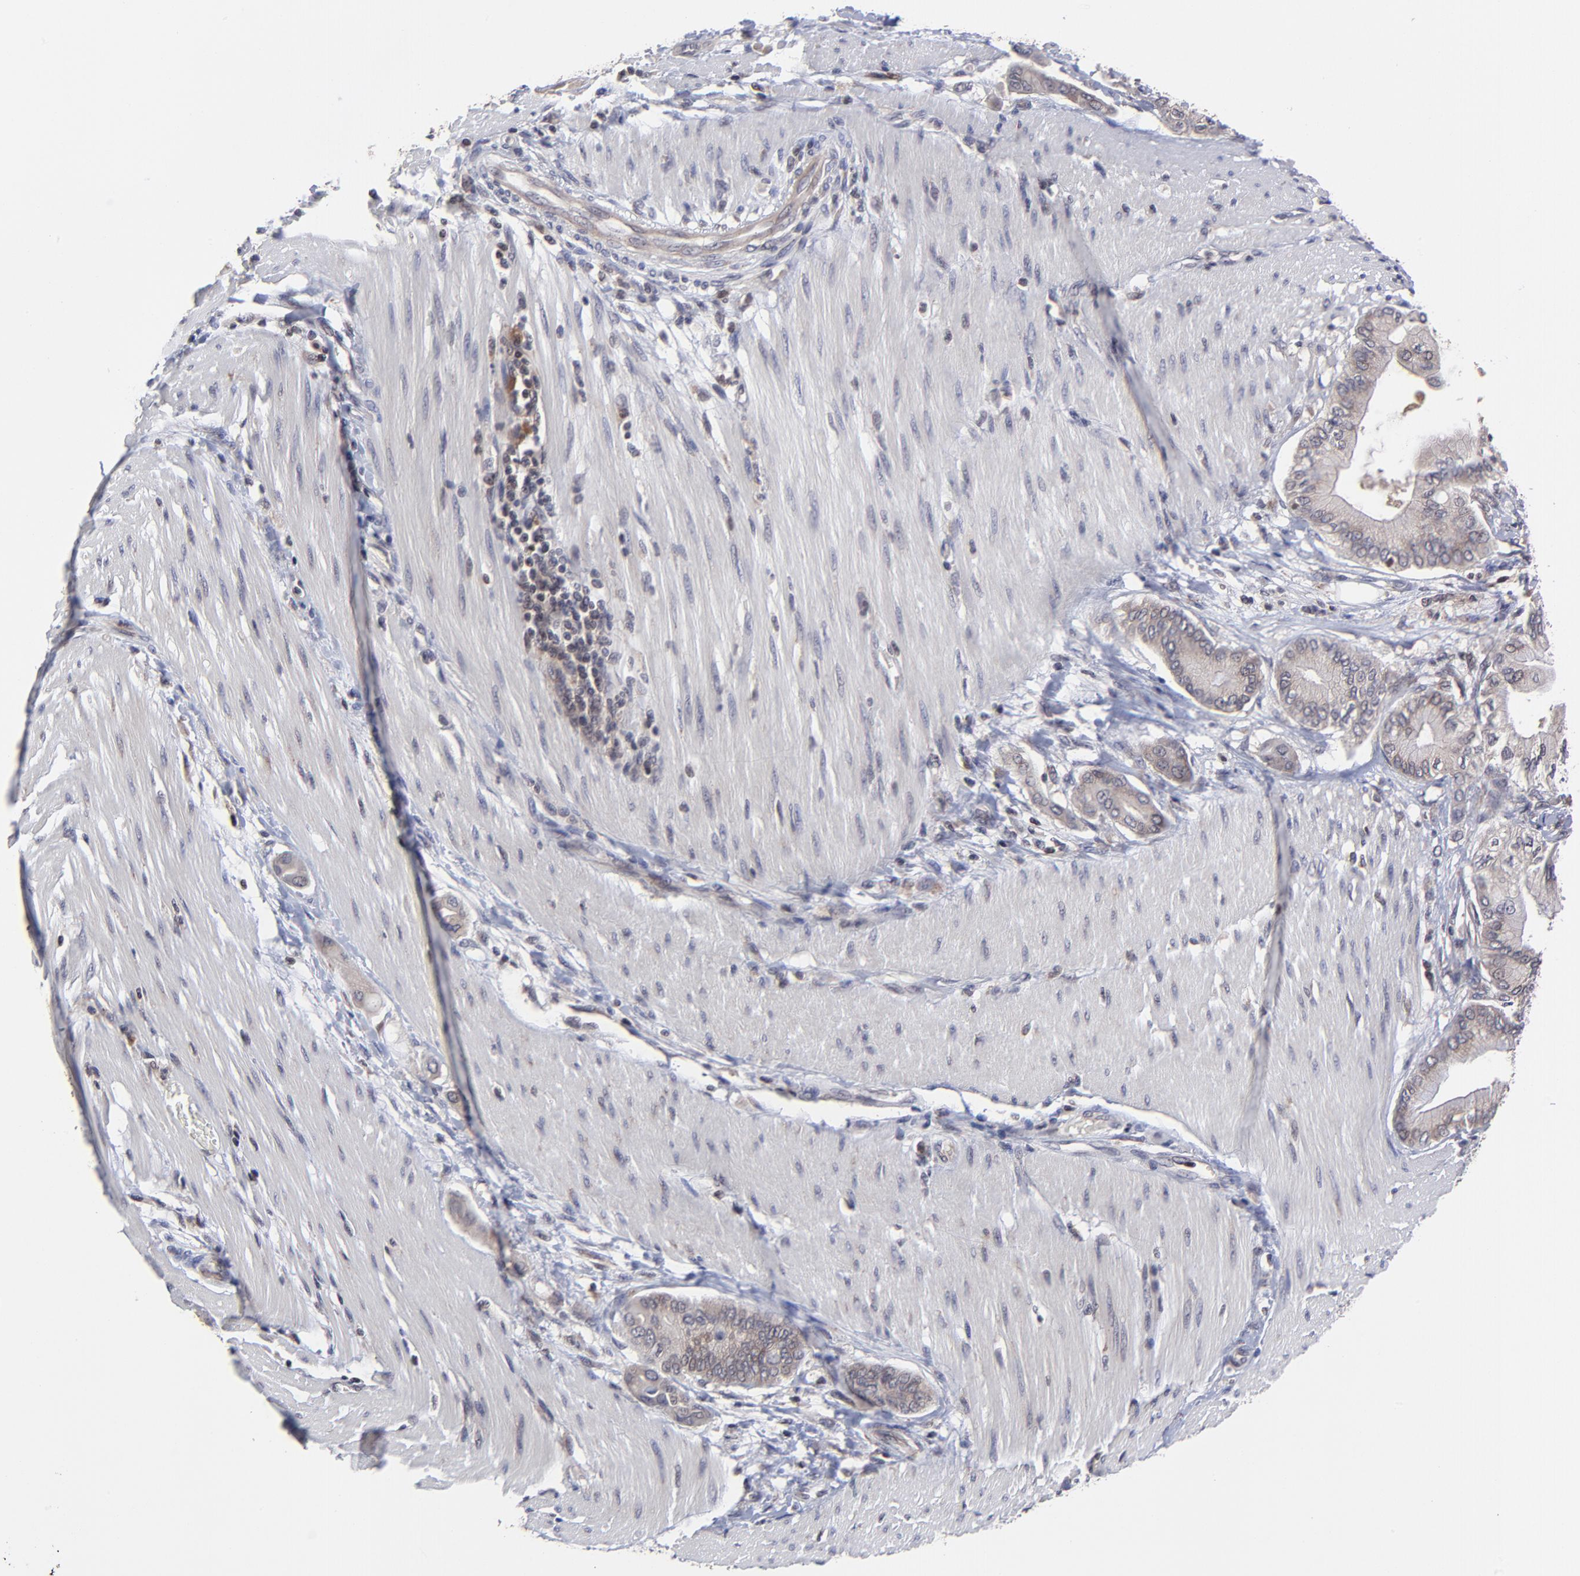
{"staining": {"intensity": "weak", "quantity": "<25%", "location": "cytoplasmic/membranous"}, "tissue": "pancreatic cancer", "cell_type": "Tumor cells", "image_type": "cancer", "snomed": [{"axis": "morphology", "description": "Adenocarcinoma, NOS"}, {"axis": "morphology", "description": "Adenocarcinoma, metastatic, NOS"}, {"axis": "topography", "description": "Lymph node"}, {"axis": "topography", "description": "Pancreas"}, {"axis": "topography", "description": "Duodenum"}], "caption": "Immunohistochemistry (IHC) photomicrograph of neoplastic tissue: pancreatic cancer (metastatic adenocarcinoma) stained with DAB (3,3'-diaminobenzidine) demonstrates no significant protein expression in tumor cells.", "gene": "UBE2L6", "patient": {"sex": "female", "age": 64}}